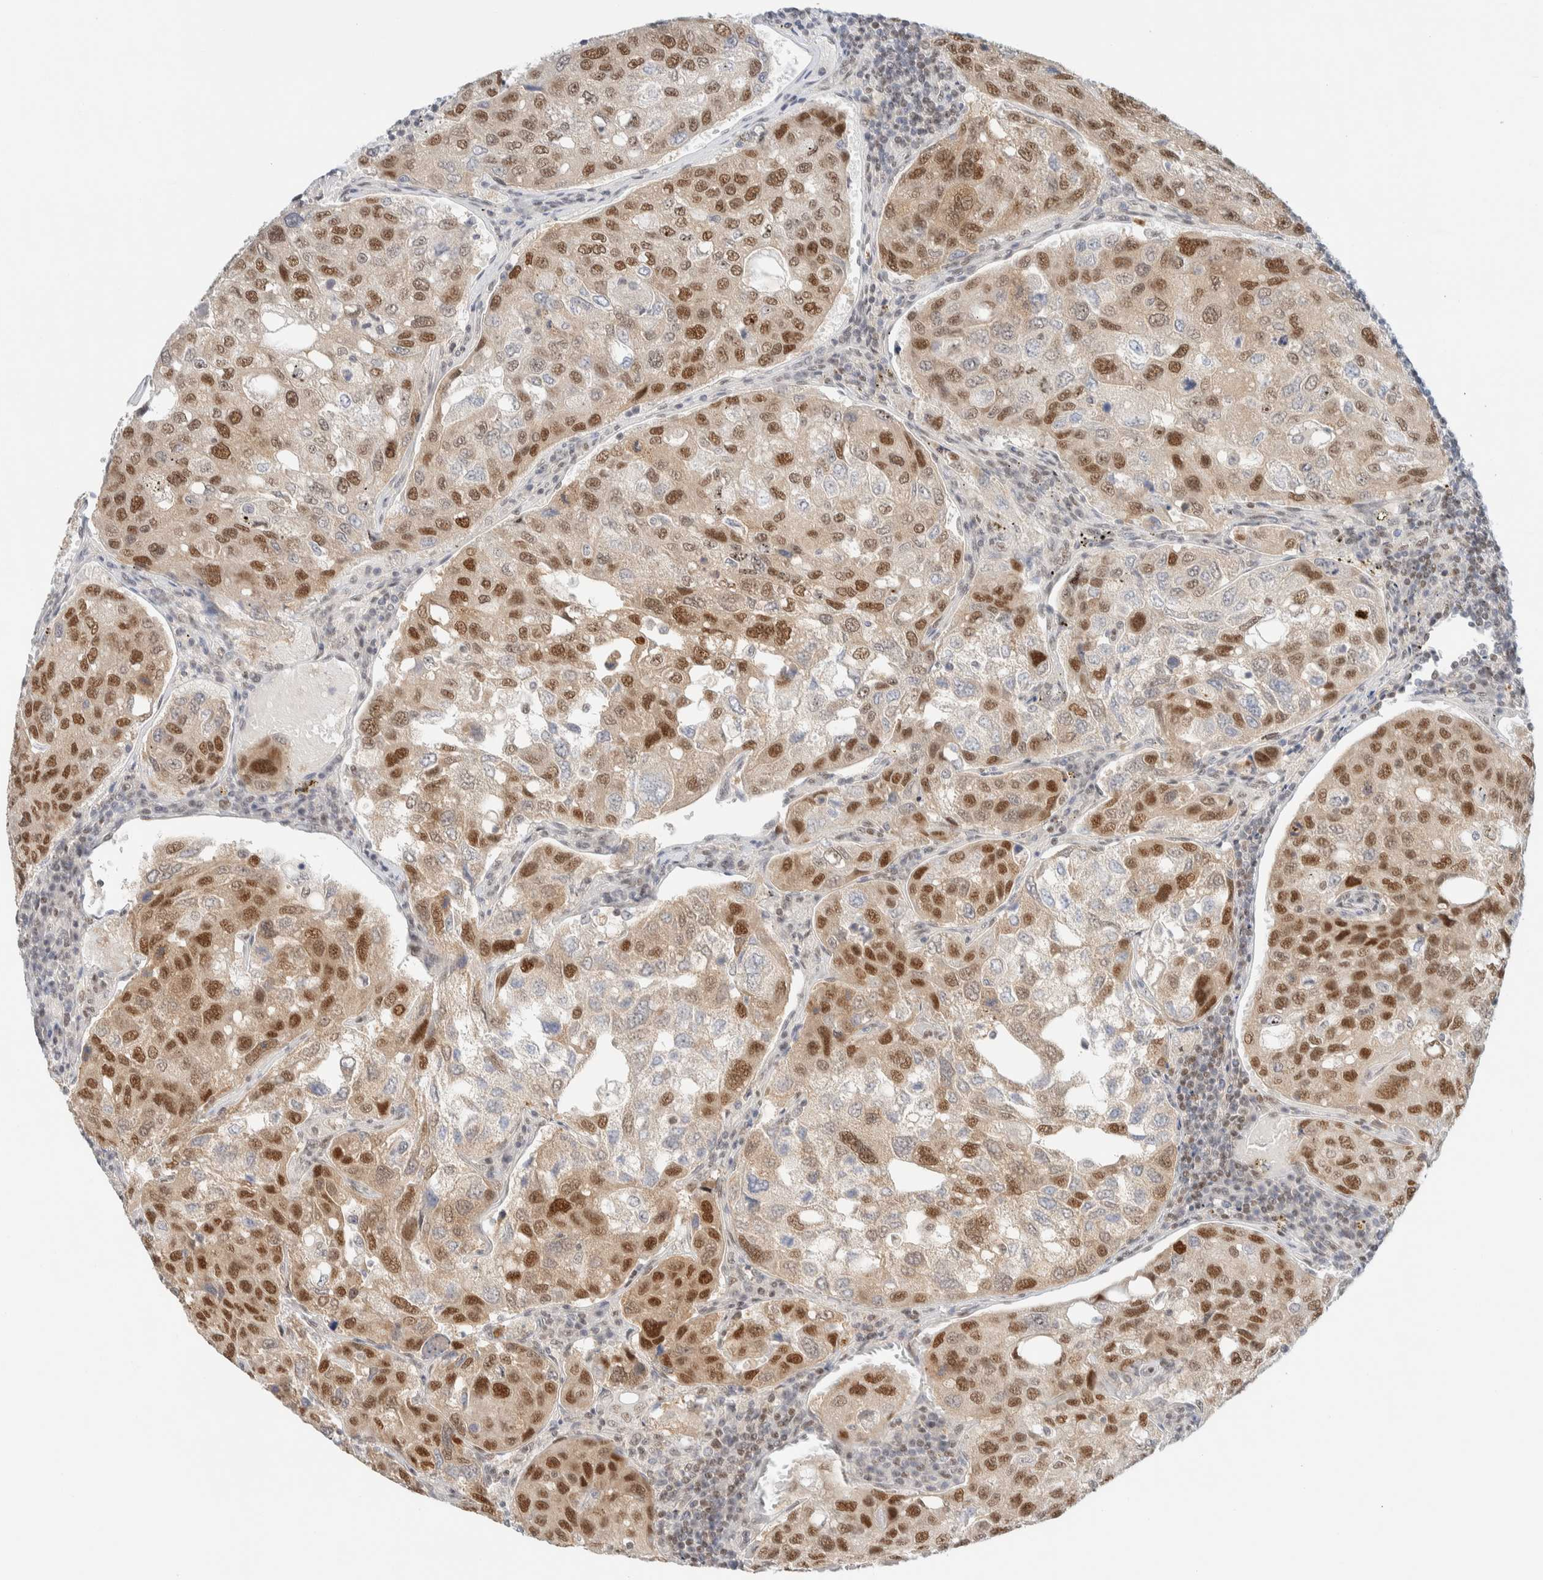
{"staining": {"intensity": "moderate", "quantity": ">75%", "location": "nuclear"}, "tissue": "urothelial cancer", "cell_type": "Tumor cells", "image_type": "cancer", "snomed": [{"axis": "morphology", "description": "Urothelial carcinoma, High grade"}, {"axis": "topography", "description": "Lymph node"}, {"axis": "topography", "description": "Urinary bladder"}], "caption": "A high-resolution image shows immunohistochemistry staining of urothelial cancer, which exhibits moderate nuclear positivity in about >75% of tumor cells.", "gene": "PYGO2", "patient": {"sex": "male", "age": 51}}